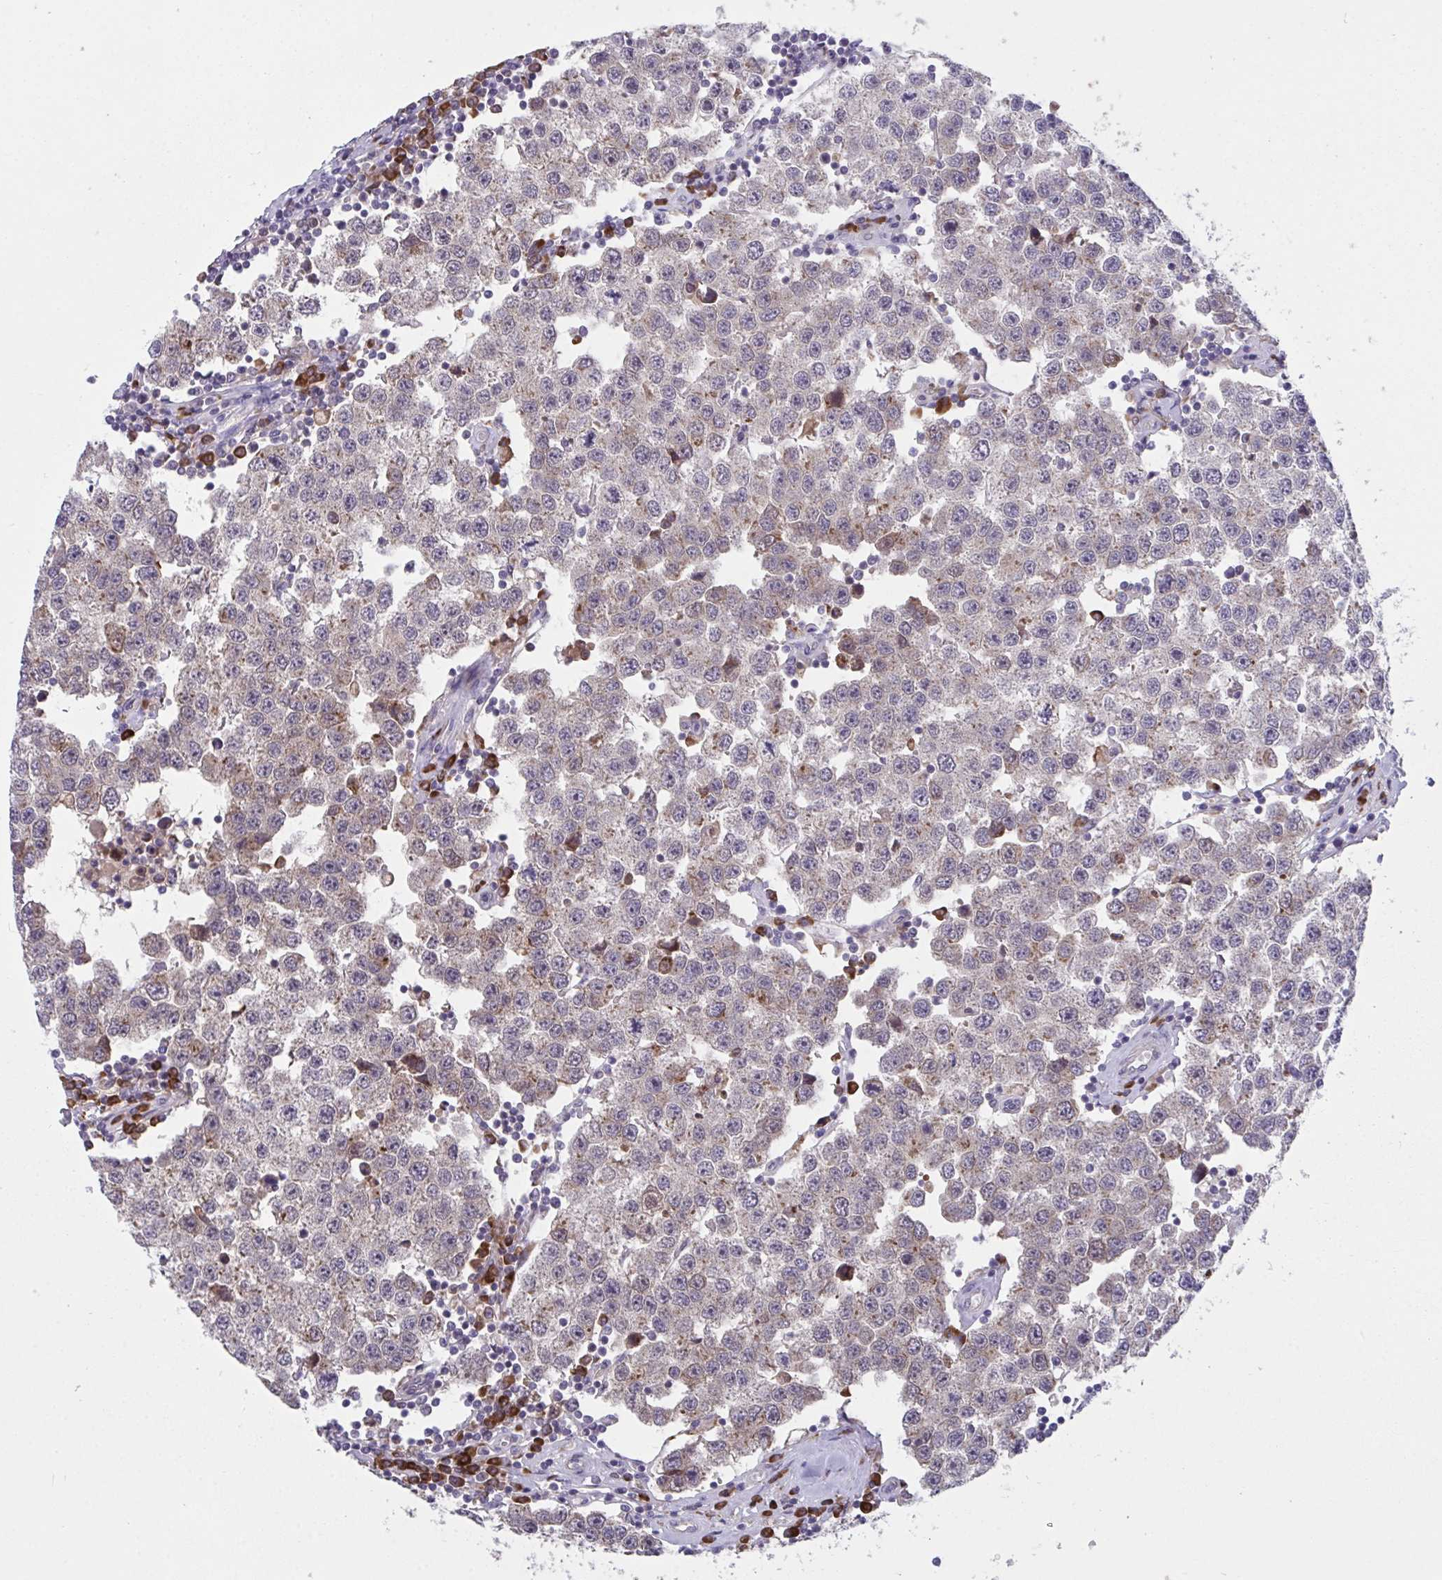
{"staining": {"intensity": "weak", "quantity": ">75%", "location": "cytoplasmic/membranous"}, "tissue": "testis cancer", "cell_type": "Tumor cells", "image_type": "cancer", "snomed": [{"axis": "morphology", "description": "Seminoma, NOS"}, {"axis": "topography", "description": "Testis"}], "caption": "About >75% of tumor cells in testis cancer (seminoma) exhibit weak cytoplasmic/membranous protein expression as visualized by brown immunohistochemical staining.", "gene": "SUSD4", "patient": {"sex": "male", "age": 34}}